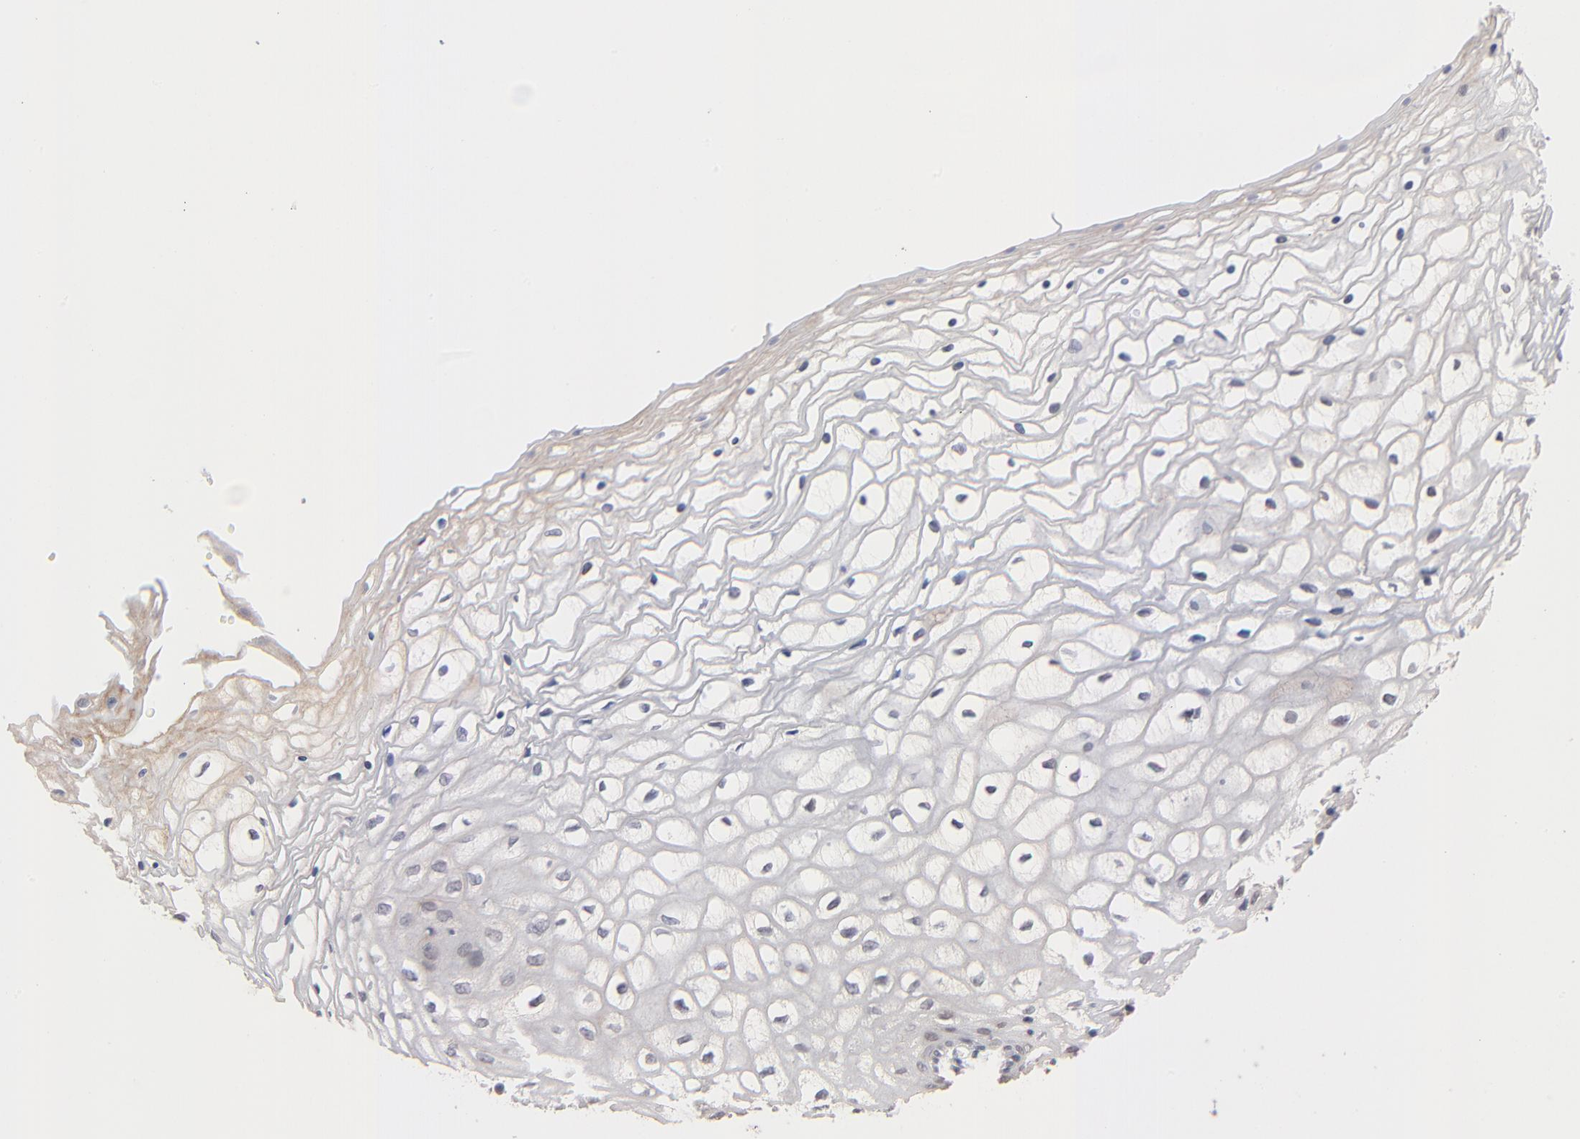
{"staining": {"intensity": "negative", "quantity": "none", "location": "none"}, "tissue": "vagina", "cell_type": "Squamous epithelial cells", "image_type": "normal", "snomed": [{"axis": "morphology", "description": "Normal tissue, NOS"}, {"axis": "topography", "description": "Vagina"}], "caption": "Squamous epithelial cells show no significant protein positivity in benign vagina. (Brightfield microscopy of DAB IHC at high magnification).", "gene": "MBIP", "patient": {"sex": "female", "age": 34}}